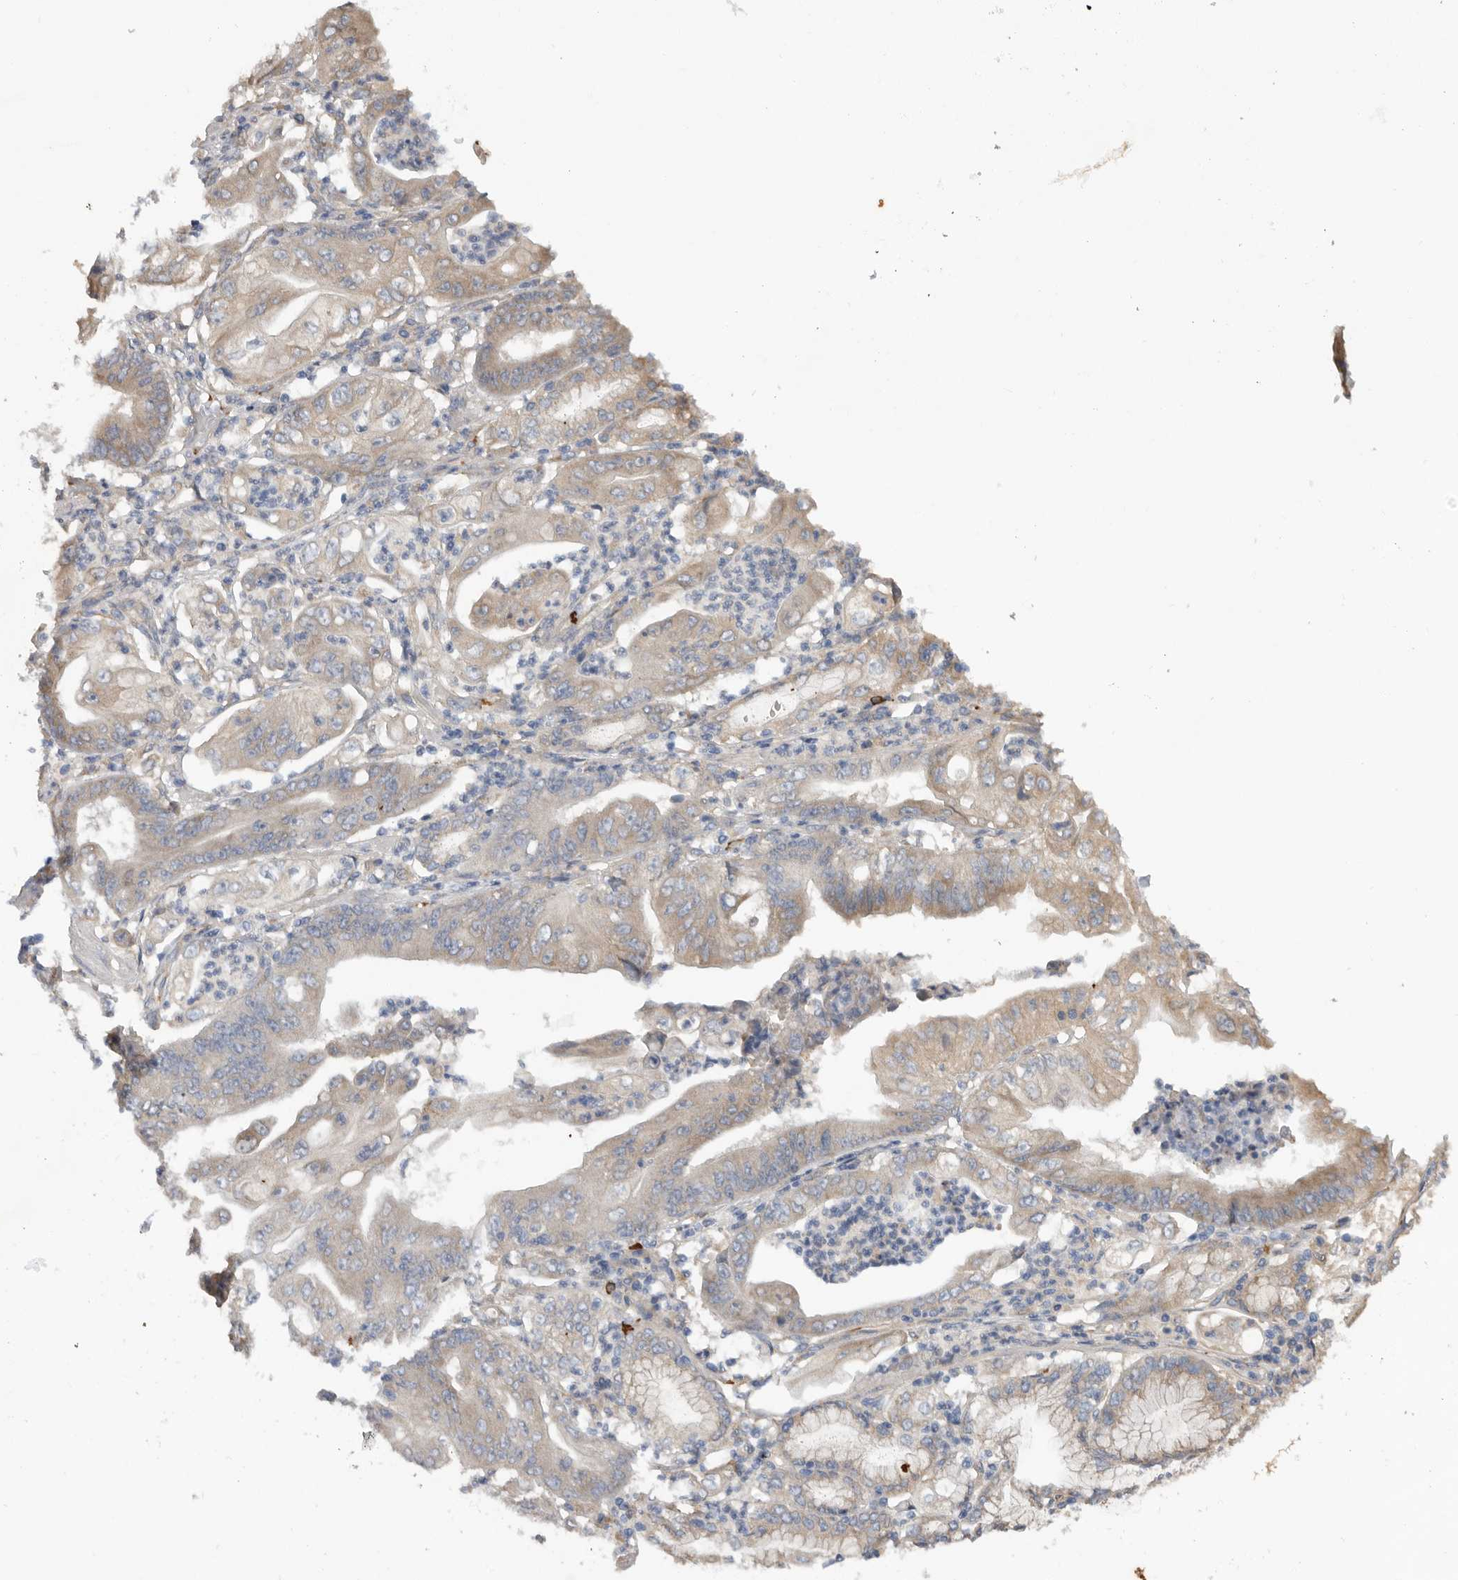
{"staining": {"intensity": "weak", "quantity": ">75%", "location": "cytoplasmic/membranous"}, "tissue": "stomach cancer", "cell_type": "Tumor cells", "image_type": "cancer", "snomed": [{"axis": "morphology", "description": "Adenocarcinoma, NOS"}, {"axis": "topography", "description": "Stomach"}], "caption": "Tumor cells exhibit weak cytoplasmic/membranous positivity in approximately >75% of cells in stomach cancer.", "gene": "CDC42BPB", "patient": {"sex": "female", "age": 73}}